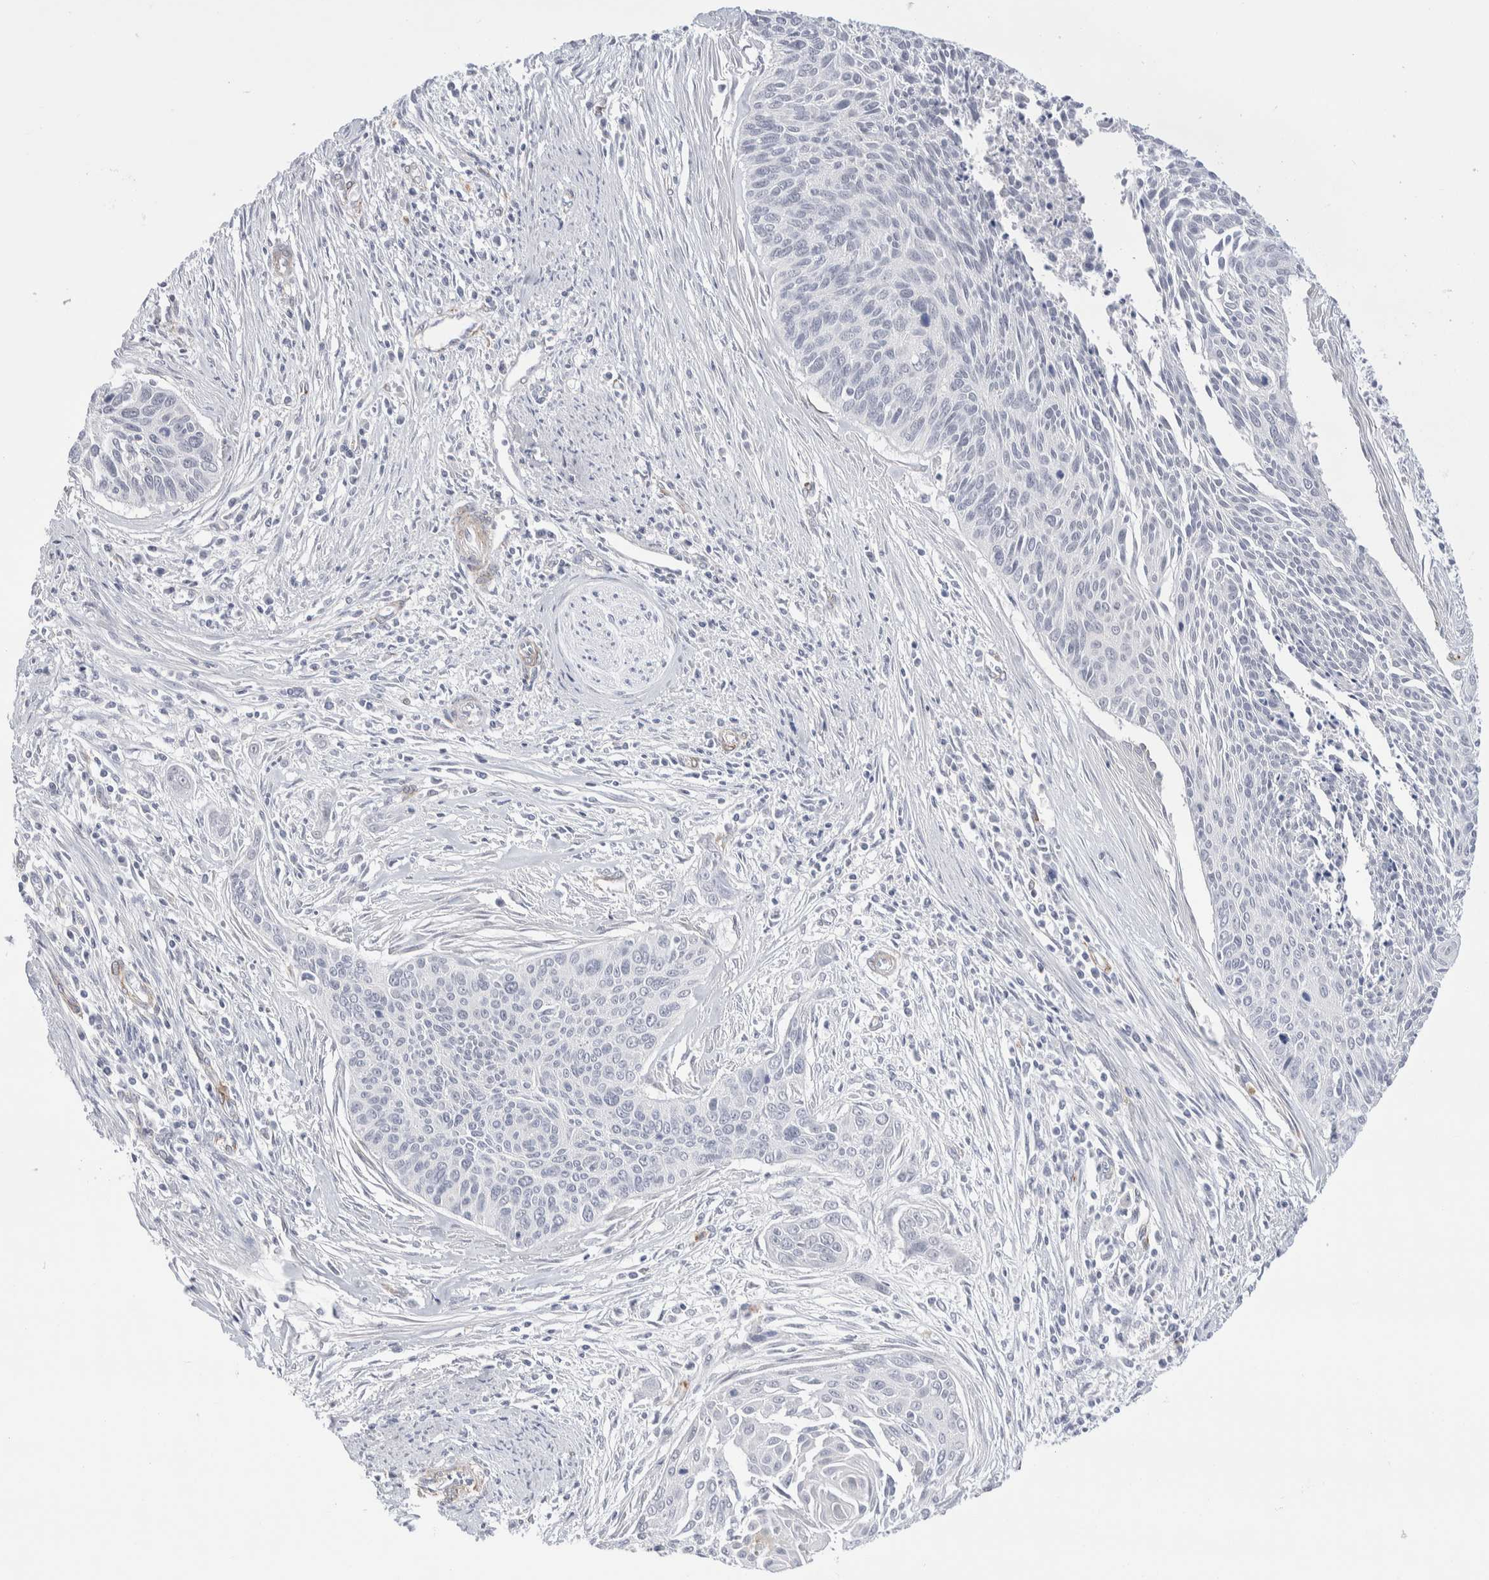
{"staining": {"intensity": "negative", "quantity": "none", "location": "none"}, "tissue": "cervical cancer", "cell_type": "Tumor cells", "image_type": "cancer", "snomed": [{"axis": "morphology", "description": "Squamous cell carcinoma, NOS"}, {"axis": "topography", "description": "Cervix"}], "caption": "This is a histopathology image of IHC staining of cervical cancer, which shows no expression in tumor cells.", "gene": "SEPTIN4", "patient": {"sex": "female", "age": 55}}